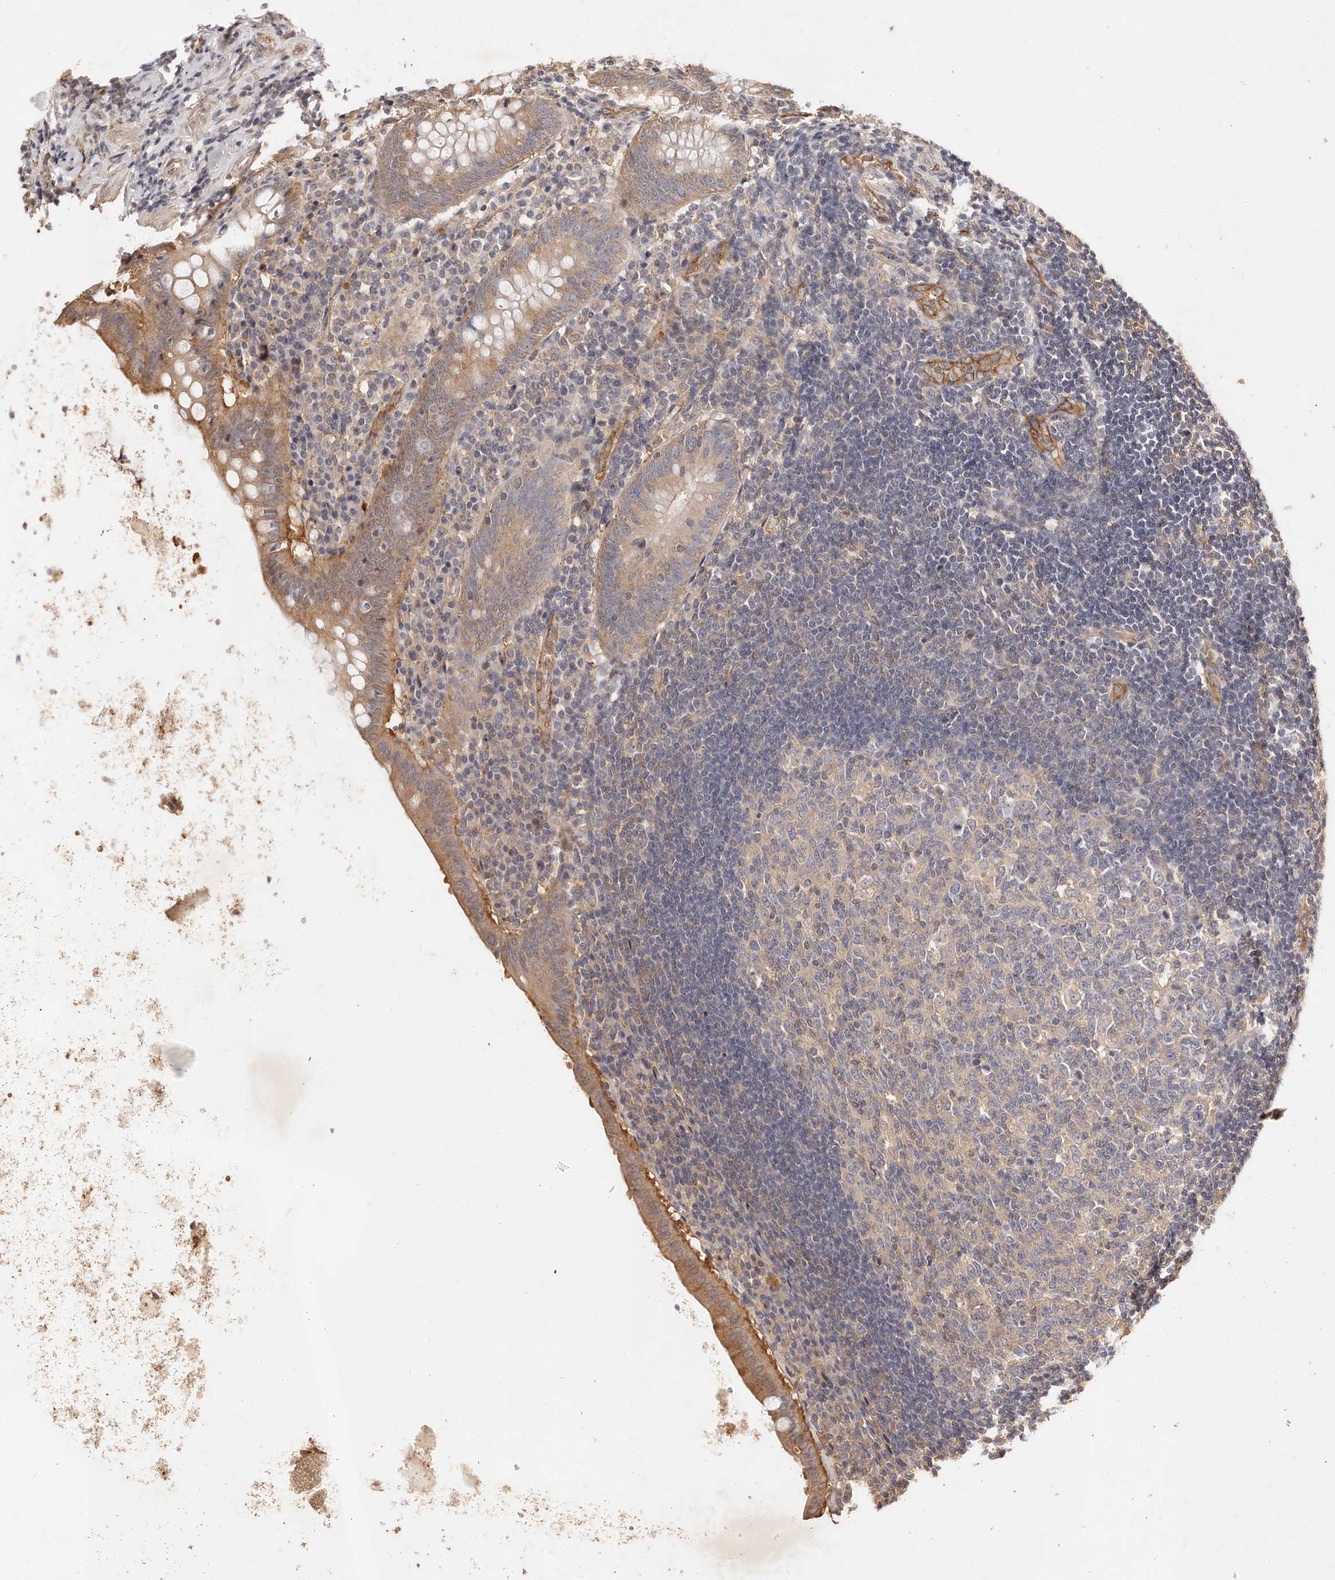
{"staining": {"intensity": "moderate", "quantity": "25%-75%", "location": "cytoplasmic/membranous"}, "tissue": "appendix", "cell_type": "Glandular cells", "image_type": "normal", "snomed": [{"axis": "morphology", "description": "Normal tissue, NOS"}, {"axis": "topography", "description": "Appendix"}], "caption": "Glandular cells exhibit moderate cytoplasmic/membranous expression in about 25%-75% of cells in benign appendix.", "gene": "CCL14", "patient": {"sex": "female", "age": 54}}